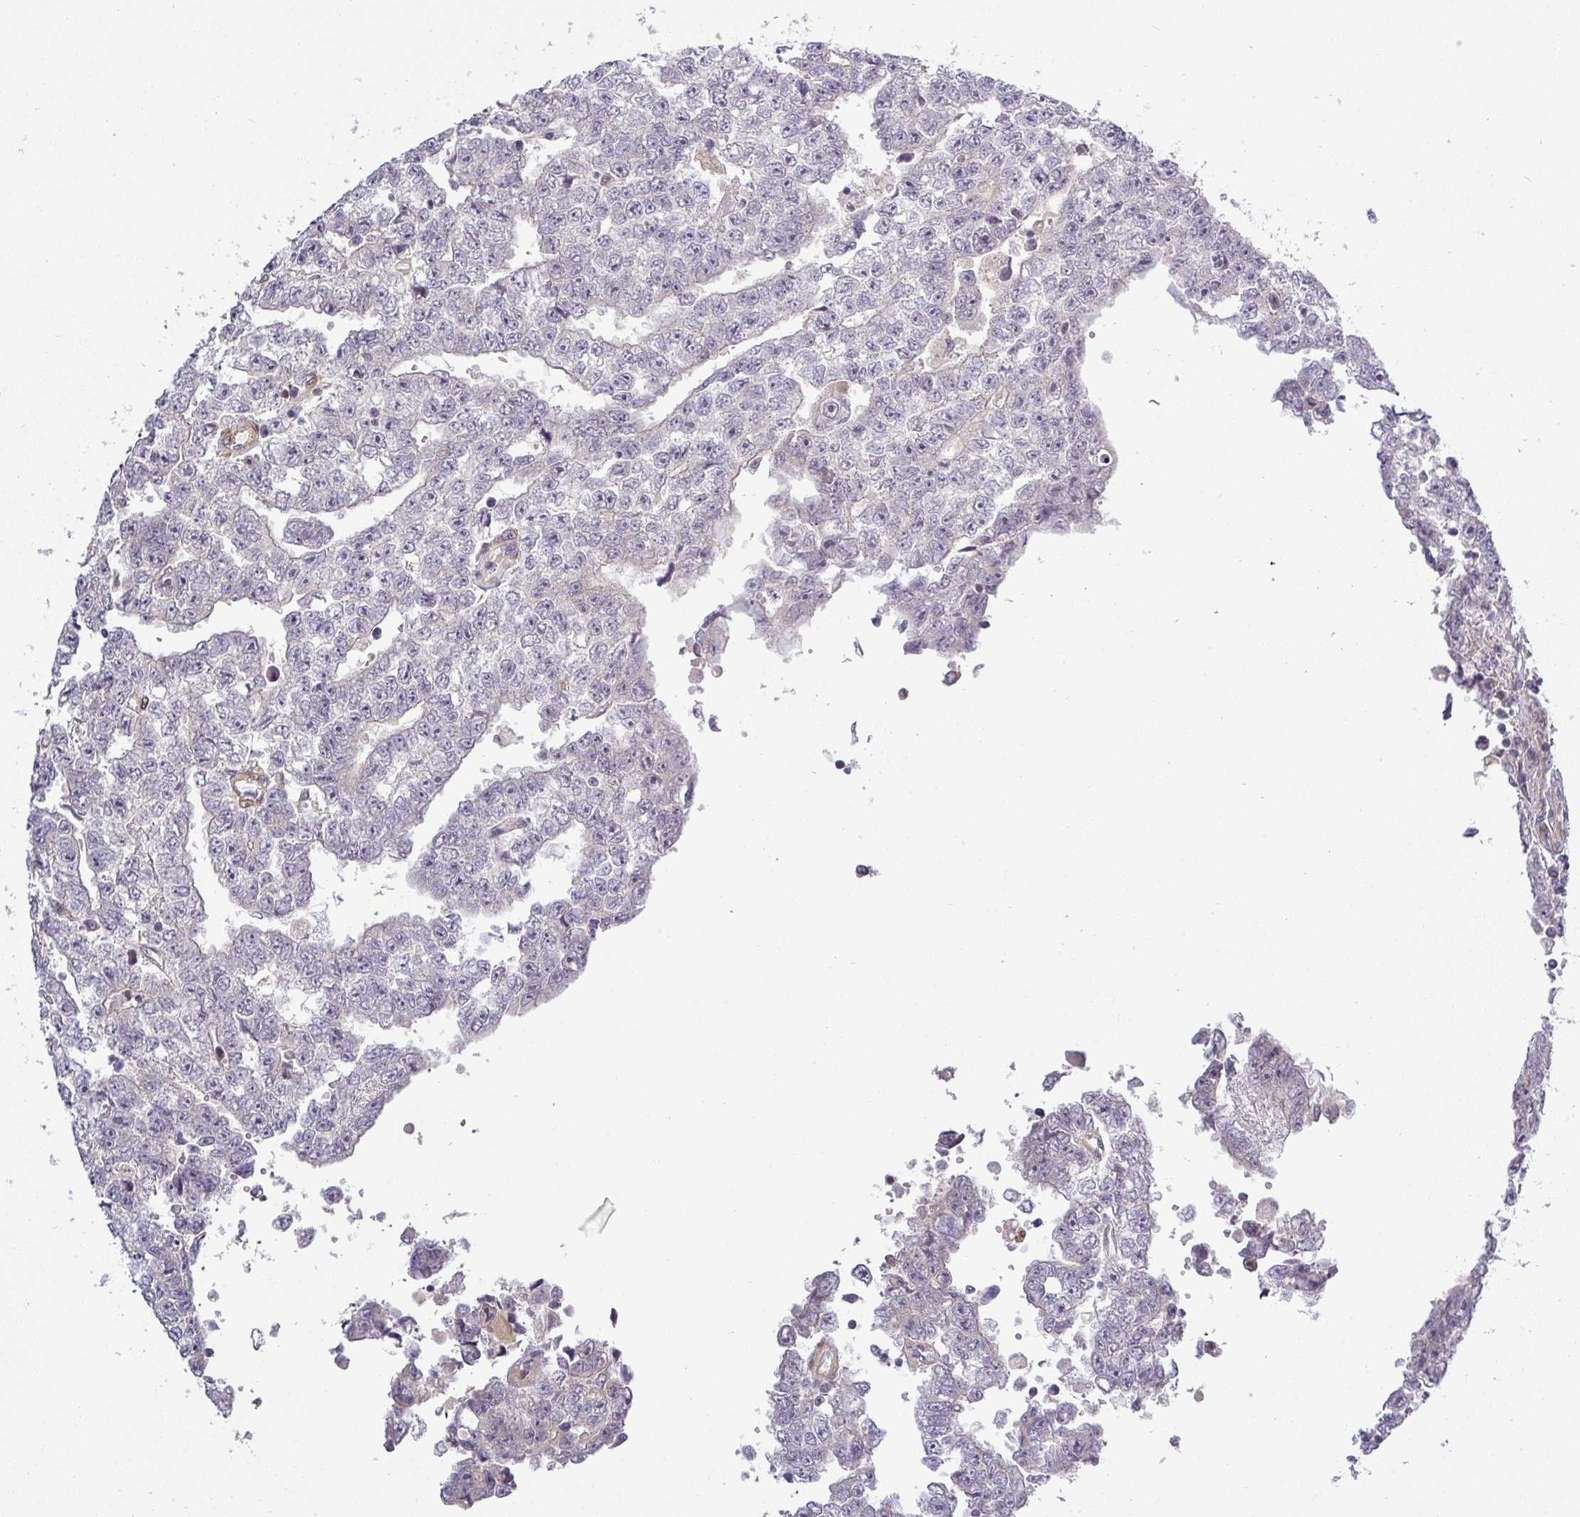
{"staining": {"intensity": "negative", "quantity": "none", "location": "none"}, "tissue": "testis cancer", "cell_type": "Tumor cells", "image_type": "cancer", "snomed": [{"axis": "morphology", "description": "Carcinoma, Embryonal, NOS"}, {"axis": "topography", "description": "Testis"}], "caption": "This is an IHC micrograph of human testis cancer. There is no staining in tumor cells.", "gene": "NIN", "patient": {"sex": "male", "age": 25}}